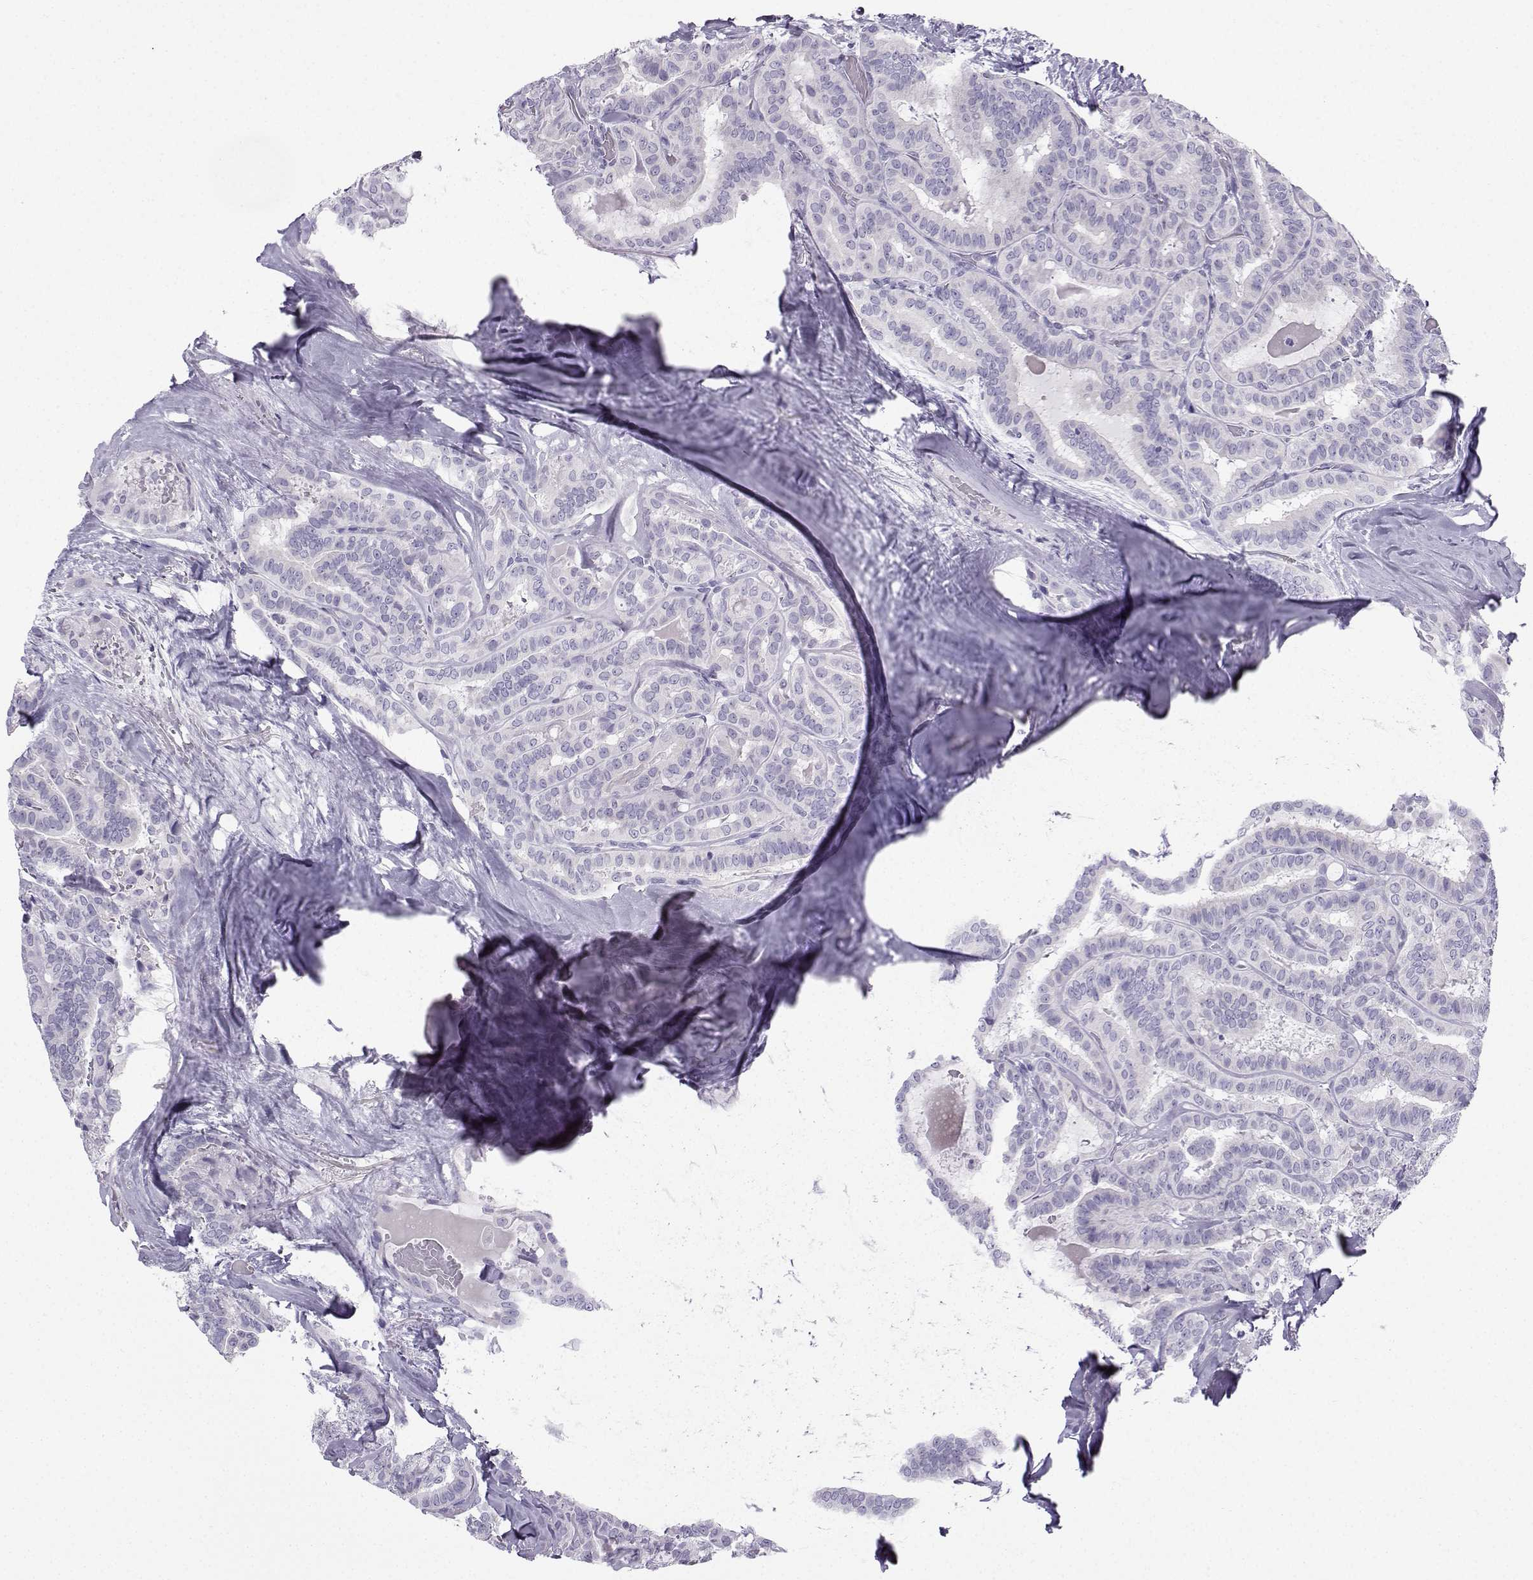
{"staining": {"intensity": "negative", "quantity": "none", "location": "none"}, "tissue": "thyroid cancer", "cell_type": "Tumor cells", "image_type": "cancer", "snomed": [{"axis": "morphology", "description": "Papillary adenocarcinoma, NOS"}, {"axis": "topography", "description": "Thyroid gland"}], "caption": "Human thyroid papillary adenocarcinoma stained for a protein using immunohistochemistry demonstrates no expression in tumor cells.", "gene": "ZBTB8B", "patient": {"sex": "female", "age": 39}}